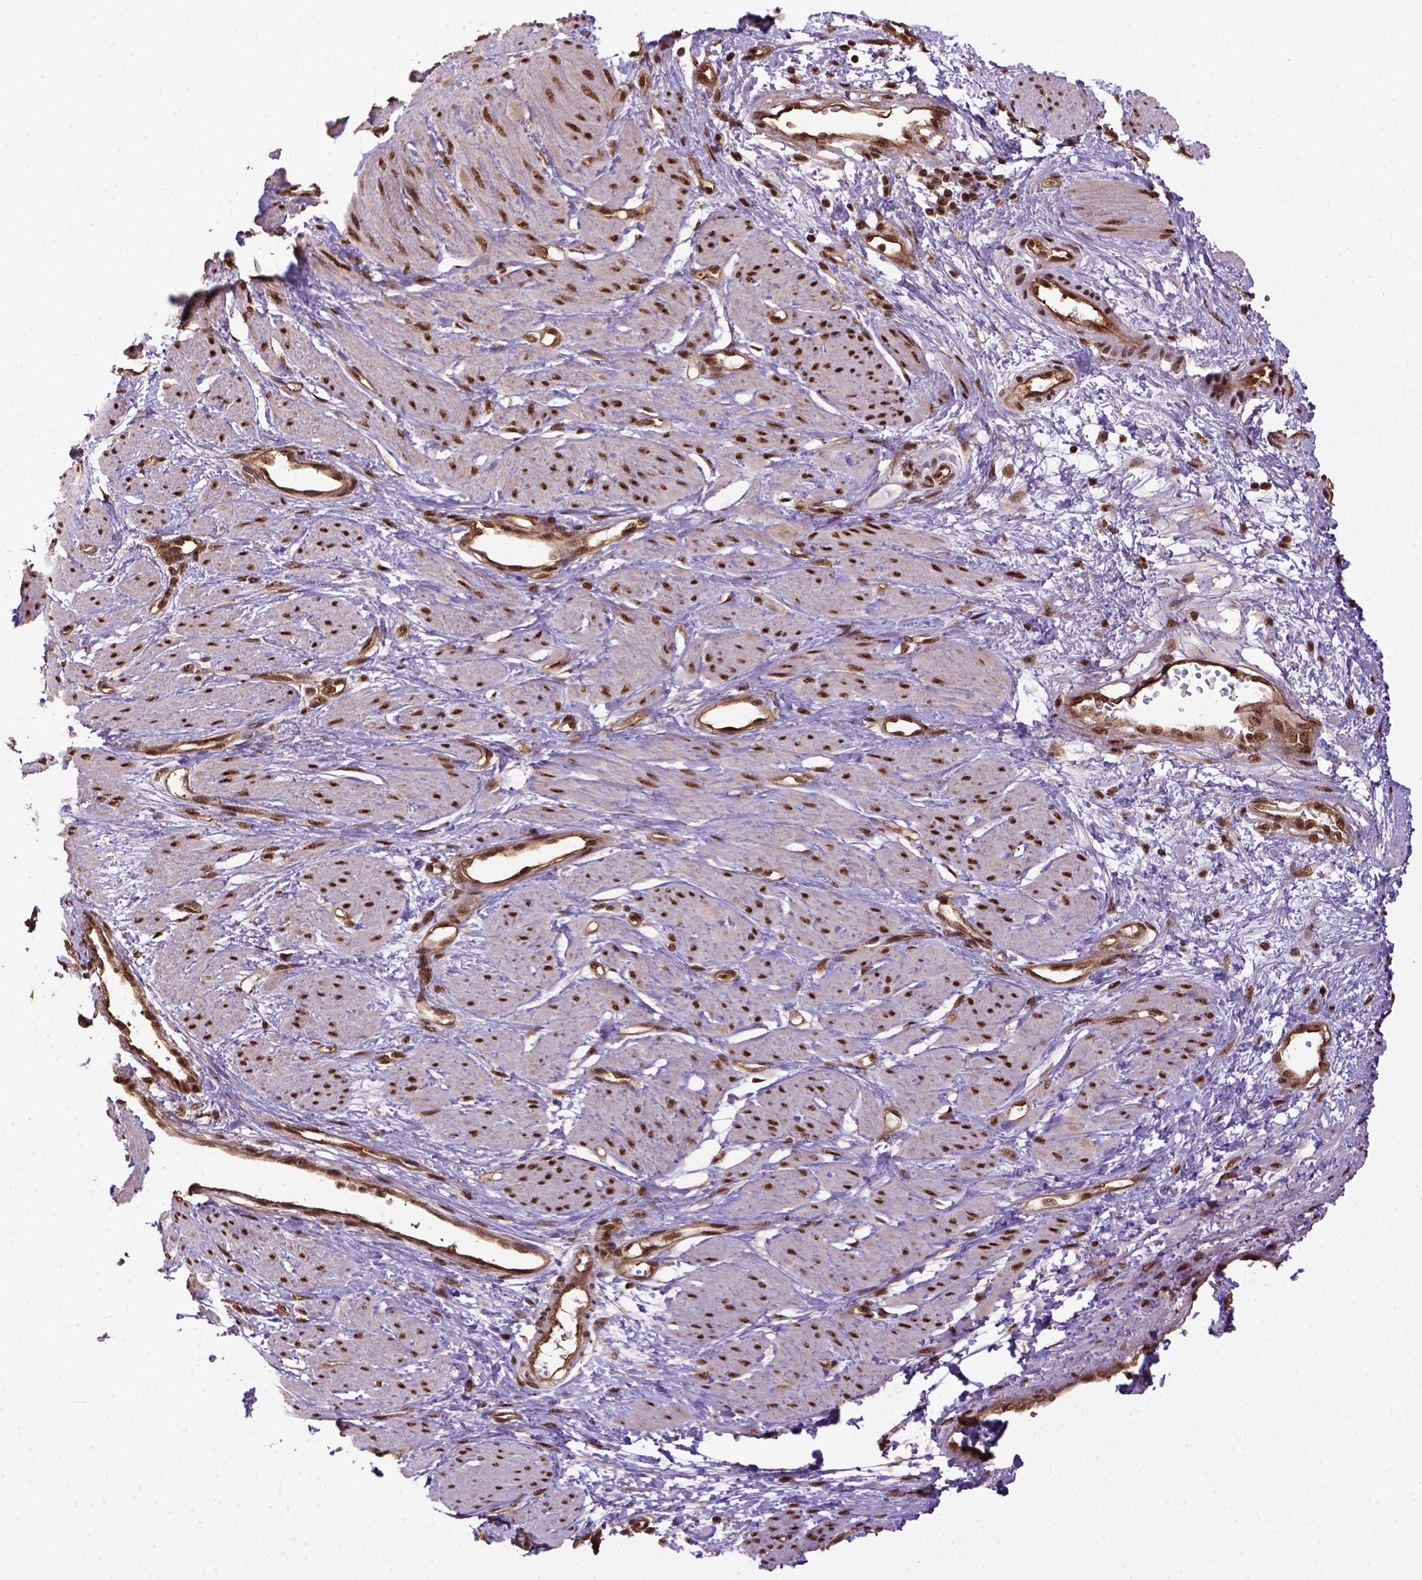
{"staining": {"intensity": "strong", "quantity": ">75%", "location": "nuclear"}, "tissue": "smooth muscle", "cell_type": "Smooth muscle cells", "image_type": "normal", "snomed": [{"axis": "morphology", "description": "Normal tissue, NOS"}, {"axis": "topography", "description": "Smooth muscle"}, {"axis": "topography", "description": "Uterus"}], "caption": "This micrograph reveals IHC staining of benign human smooth muscle, with high strong nuclear expression in about >75% of smooth muscle cells.", "gene": "PPIG", "patient": {"sex": "female", "age": 39}}